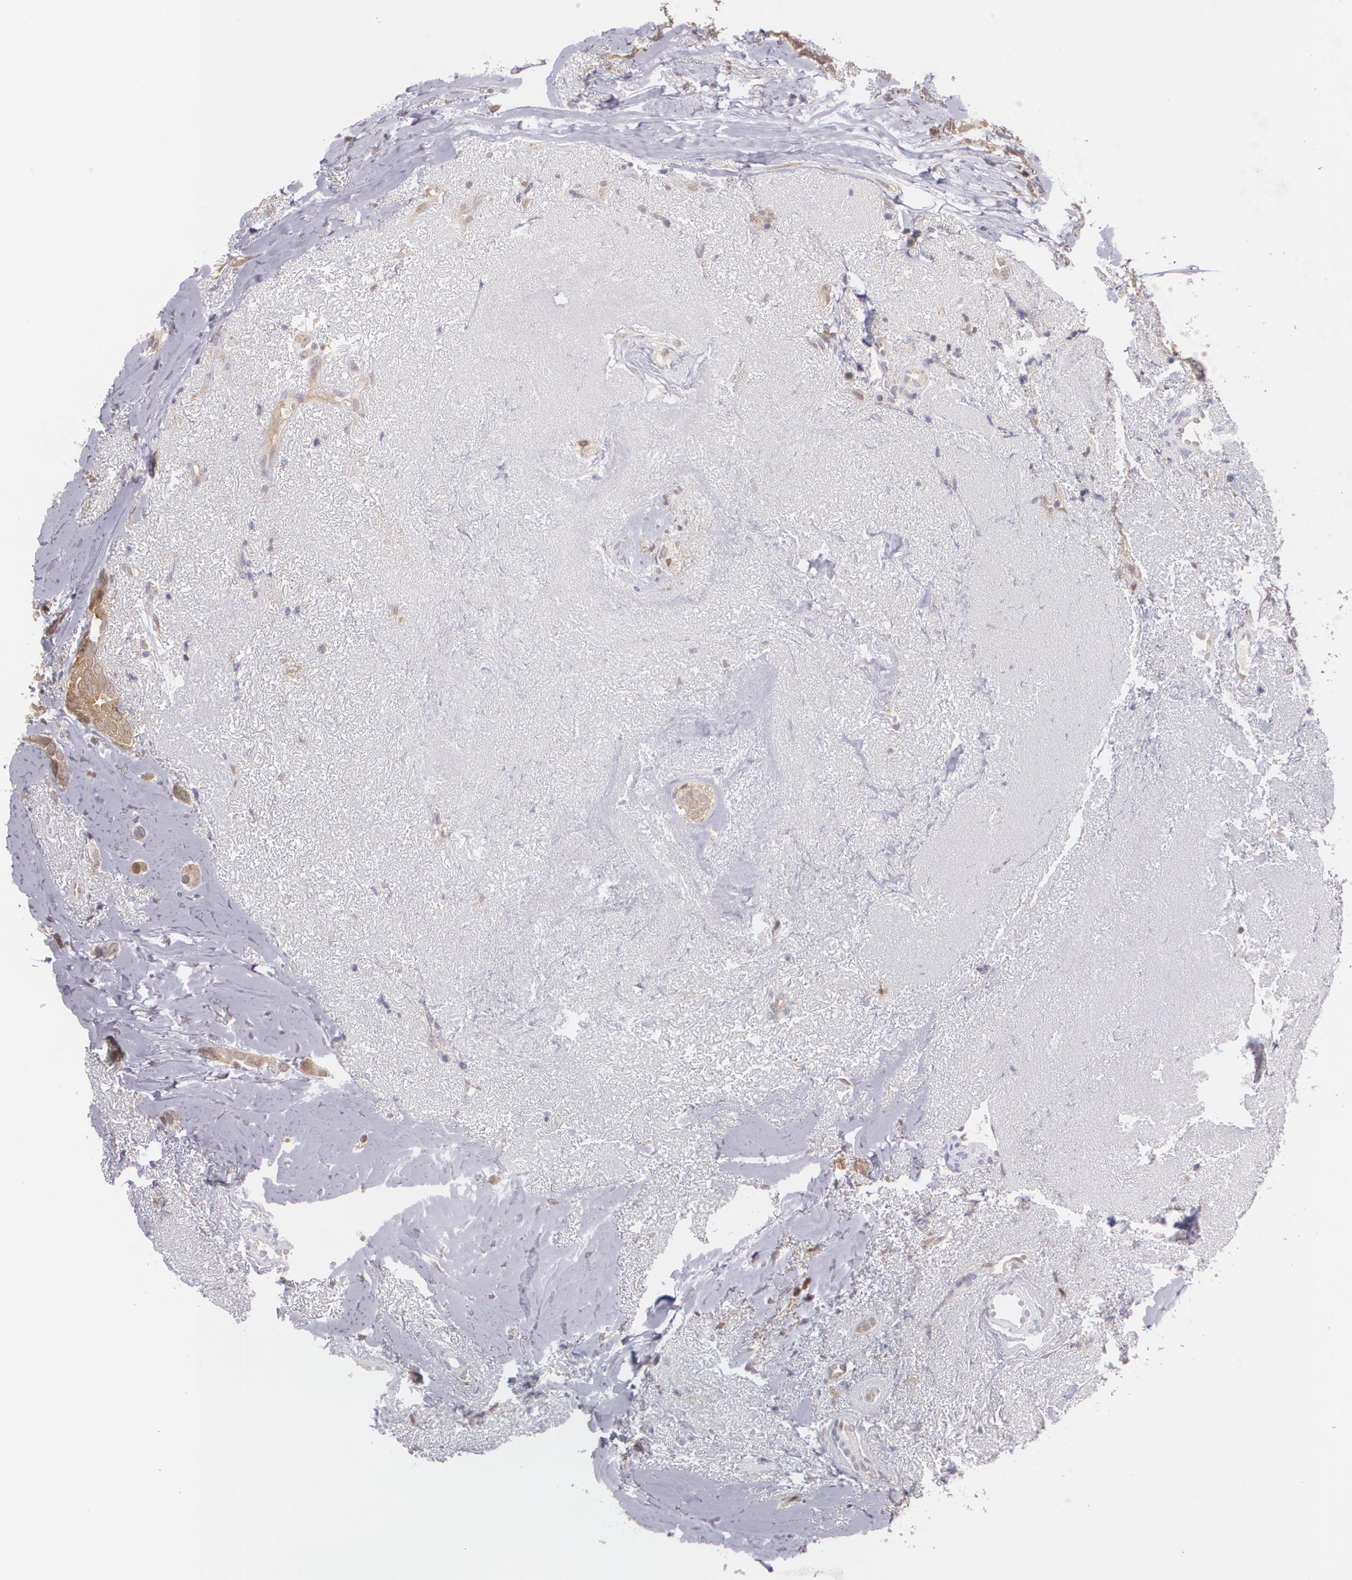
{"staining": {"intensity": "weak", "quantity": ">75%", "location": "cytoplasmic/membranous"}, "tissue": "breast cancer", "cell_type": "Tumor cells", "image_type": "cancer", "snomed": [{"axis": "morphology", "description": "Duct carcinoma"}, {"axis": "topography", "description": "Breast"}], "caption": "Tumor cells display weak cytoplasmic/membranous expression in approximately >75% of cells in breast cancer.", "gene": "HSPH1", "patient": {"sex": "female", "age": 54}}